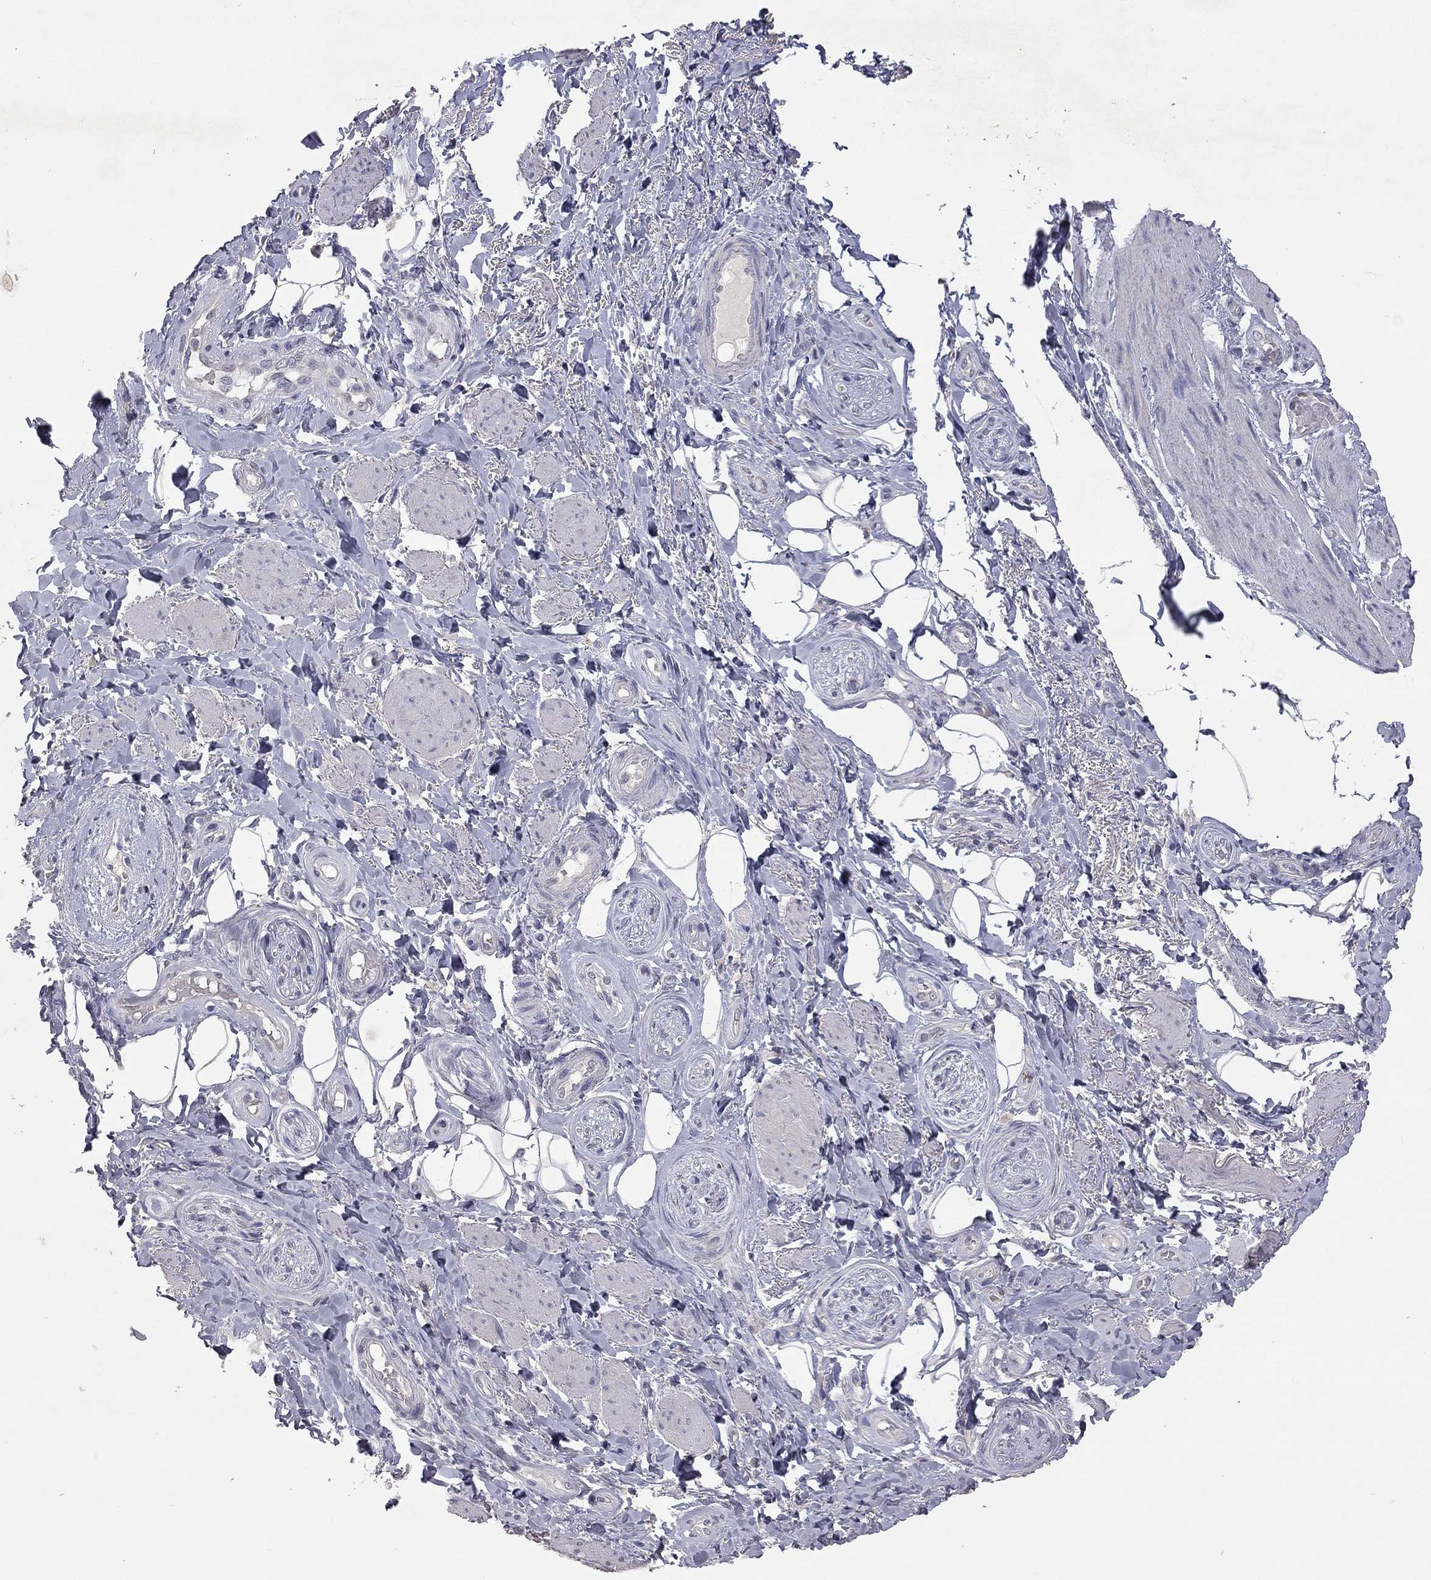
{"staining": {"intensity": "negative", "quantity": "none", "location": "none"}, "tissue": "adipose tissue", "cell_type": "Adipocytes", "image_type": "normal", "snomed": [{"axis": "morphology", "description": "Normal tissue, NOS"}, {"axis": "topography", "description": "Skeletal muscle"}, {"axis": "topography", "description": "Anal"}, {"axis": "topography", "description": "Peripheral nerve tissue"}], "caption": "The micrograph reveals no staining of adipocytes in benign adipose tissue. Brightfield microscopy of immunohistochemistry stained with DAB (3,3'-diaminobenzidine) (brown) and hematoxylin (blue), captured at high magnification.", "gene": "SYT12", "patient": {"sex": "male", "age": 53}}